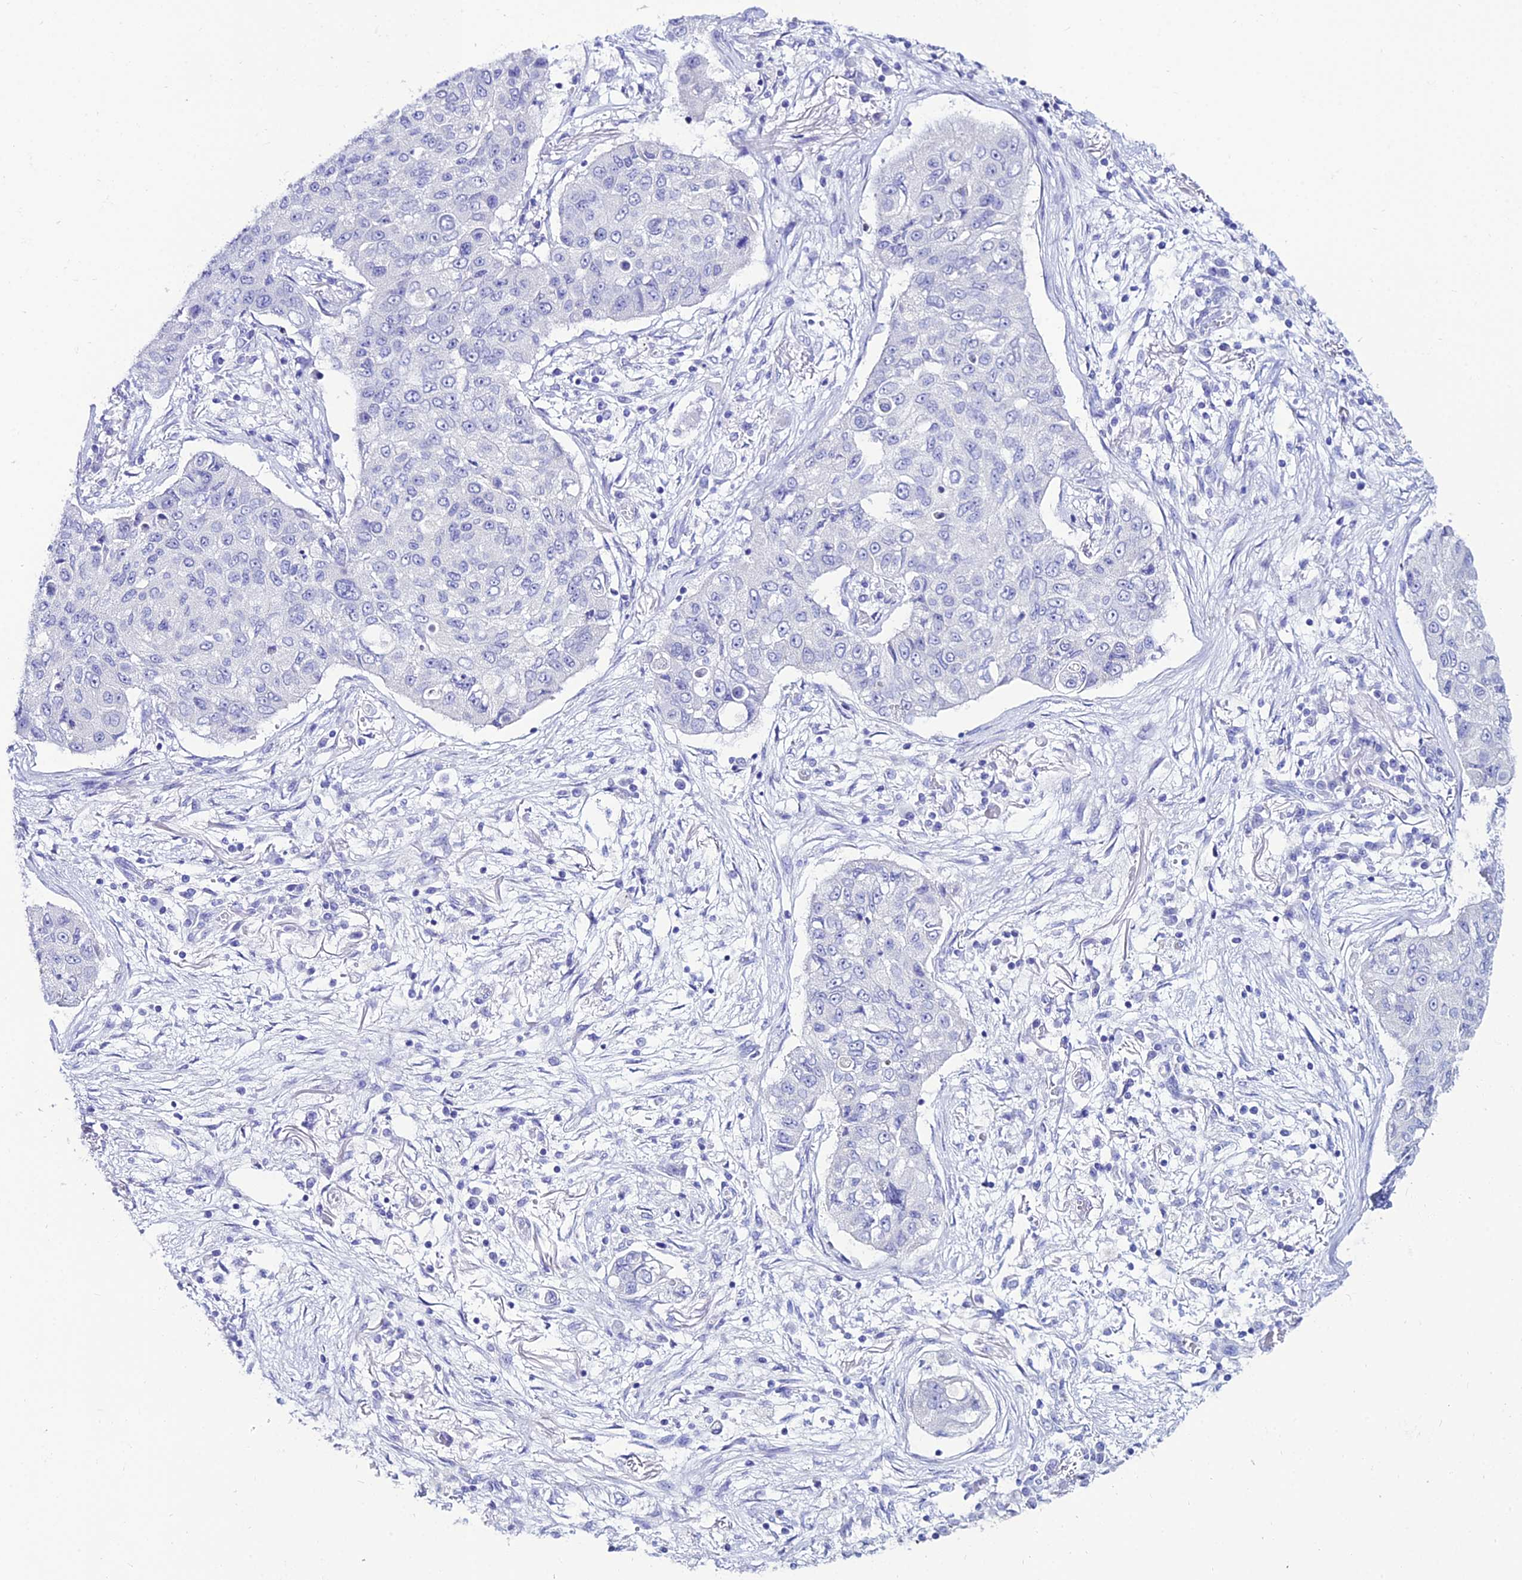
{"staining": {"intensity": "negative", "quantity": "none", "location": "none"}, "tissue": "lung cancer", "cell_type": "Tumor cells", "image_type": "cancer", "snomed": [{"axis": "morphology", "description": "Squamous cell carcinoma, NOS"}, {"axis": "topography", "description": "Lung"}], "caption": "This photomicrograph is of lung cancer stained with immunohistochemistry (IHC) to label a protein in brown with the nuclei are counter-stained blue. There is no staining in tumor cells.", "gene": "OR4D5", "patient": {"sex": "male", "age": 74}}